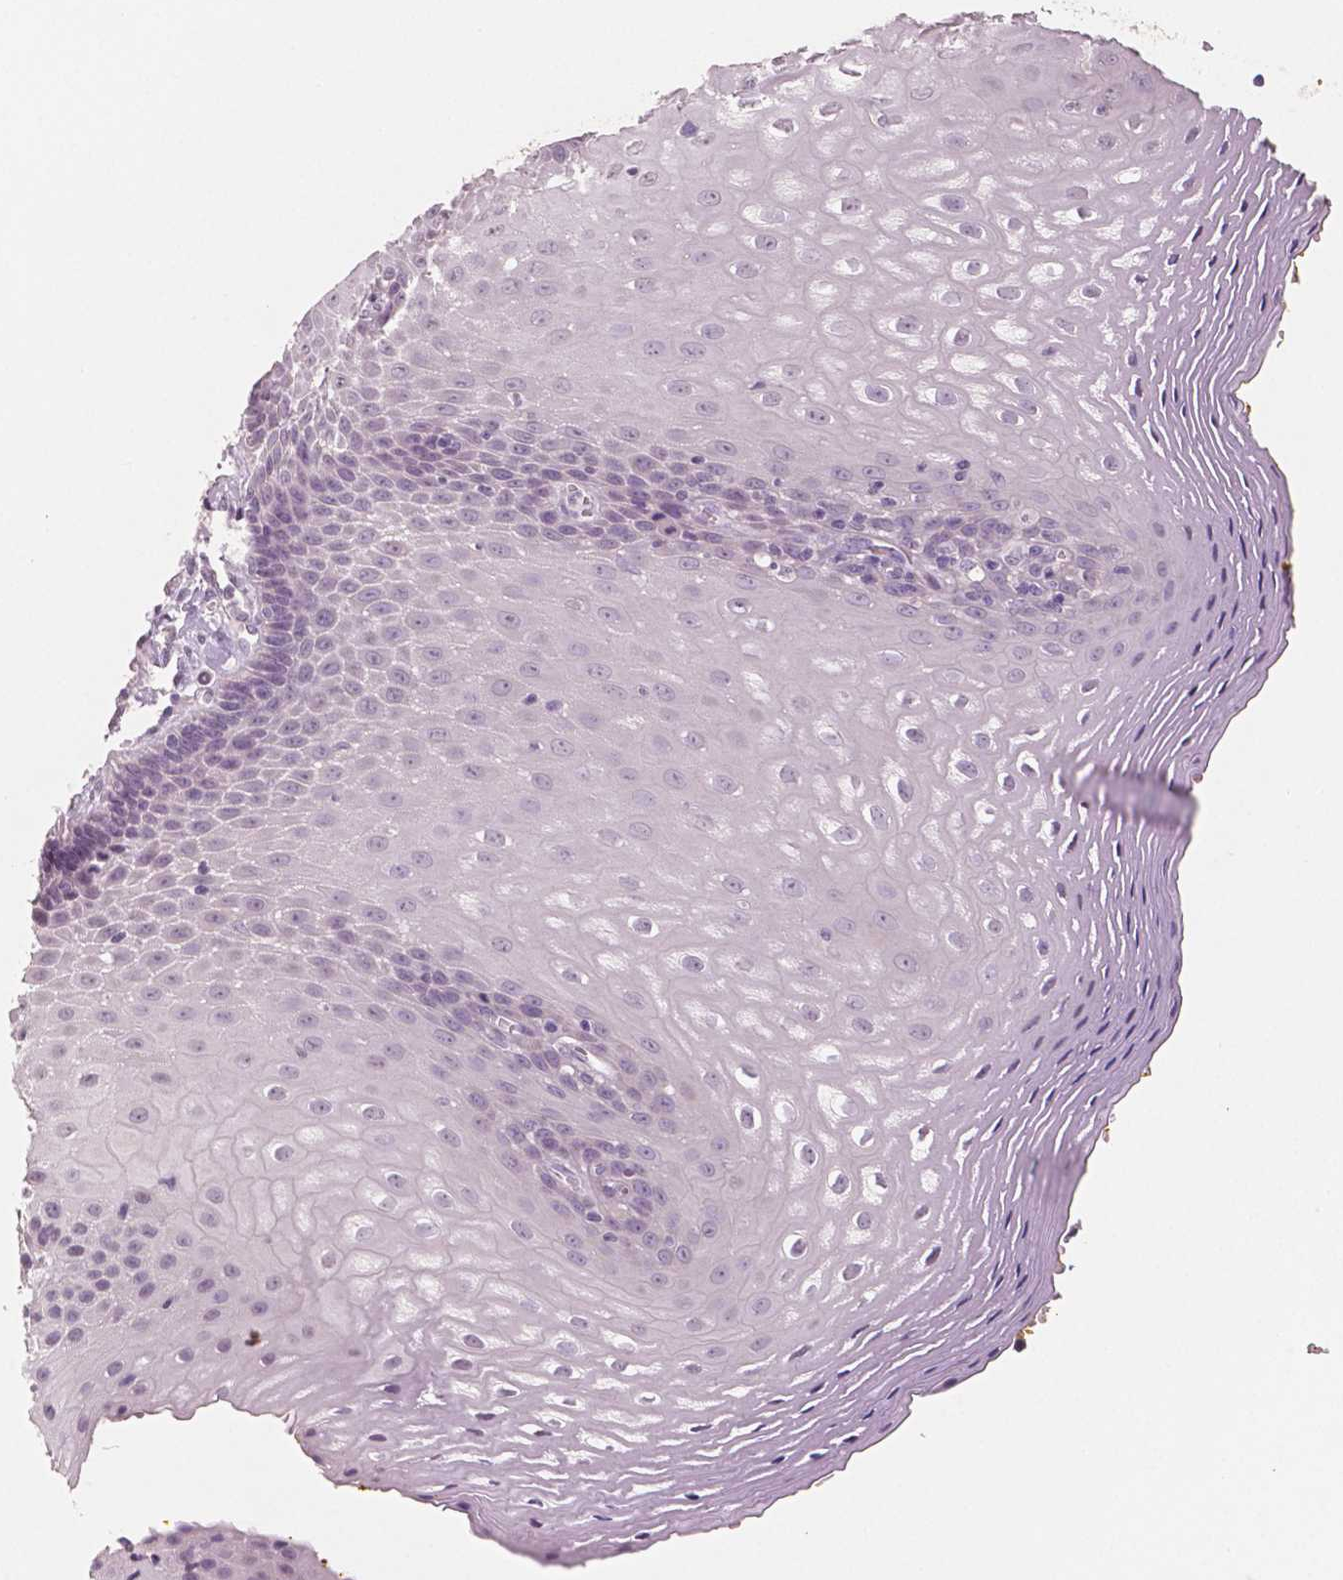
{"staining": {"intensity": "negative", "quantity": "none", "location": "none"}, "tissue": "esophagus", "cell_type": "Squamous epithelial cells", "image_type": "normal", "snomed": [{"axis": "morphology", "description": "Normal tissue, NOS"}, {"axis": "topography", "description": "Esophagus"}], "caption": "The micrograph demonstrates no significant expression in squamous epithelial cells of esophagus. The staining was performed using DAB (3,3'-diaminobenzidine) to visualize the protein expression in brown, while the nuclei were stained in blue with hematoxylin (Magnification: 20x).", "gene": "NECAB1", "patient": {"sex": "female", "age": 68}}